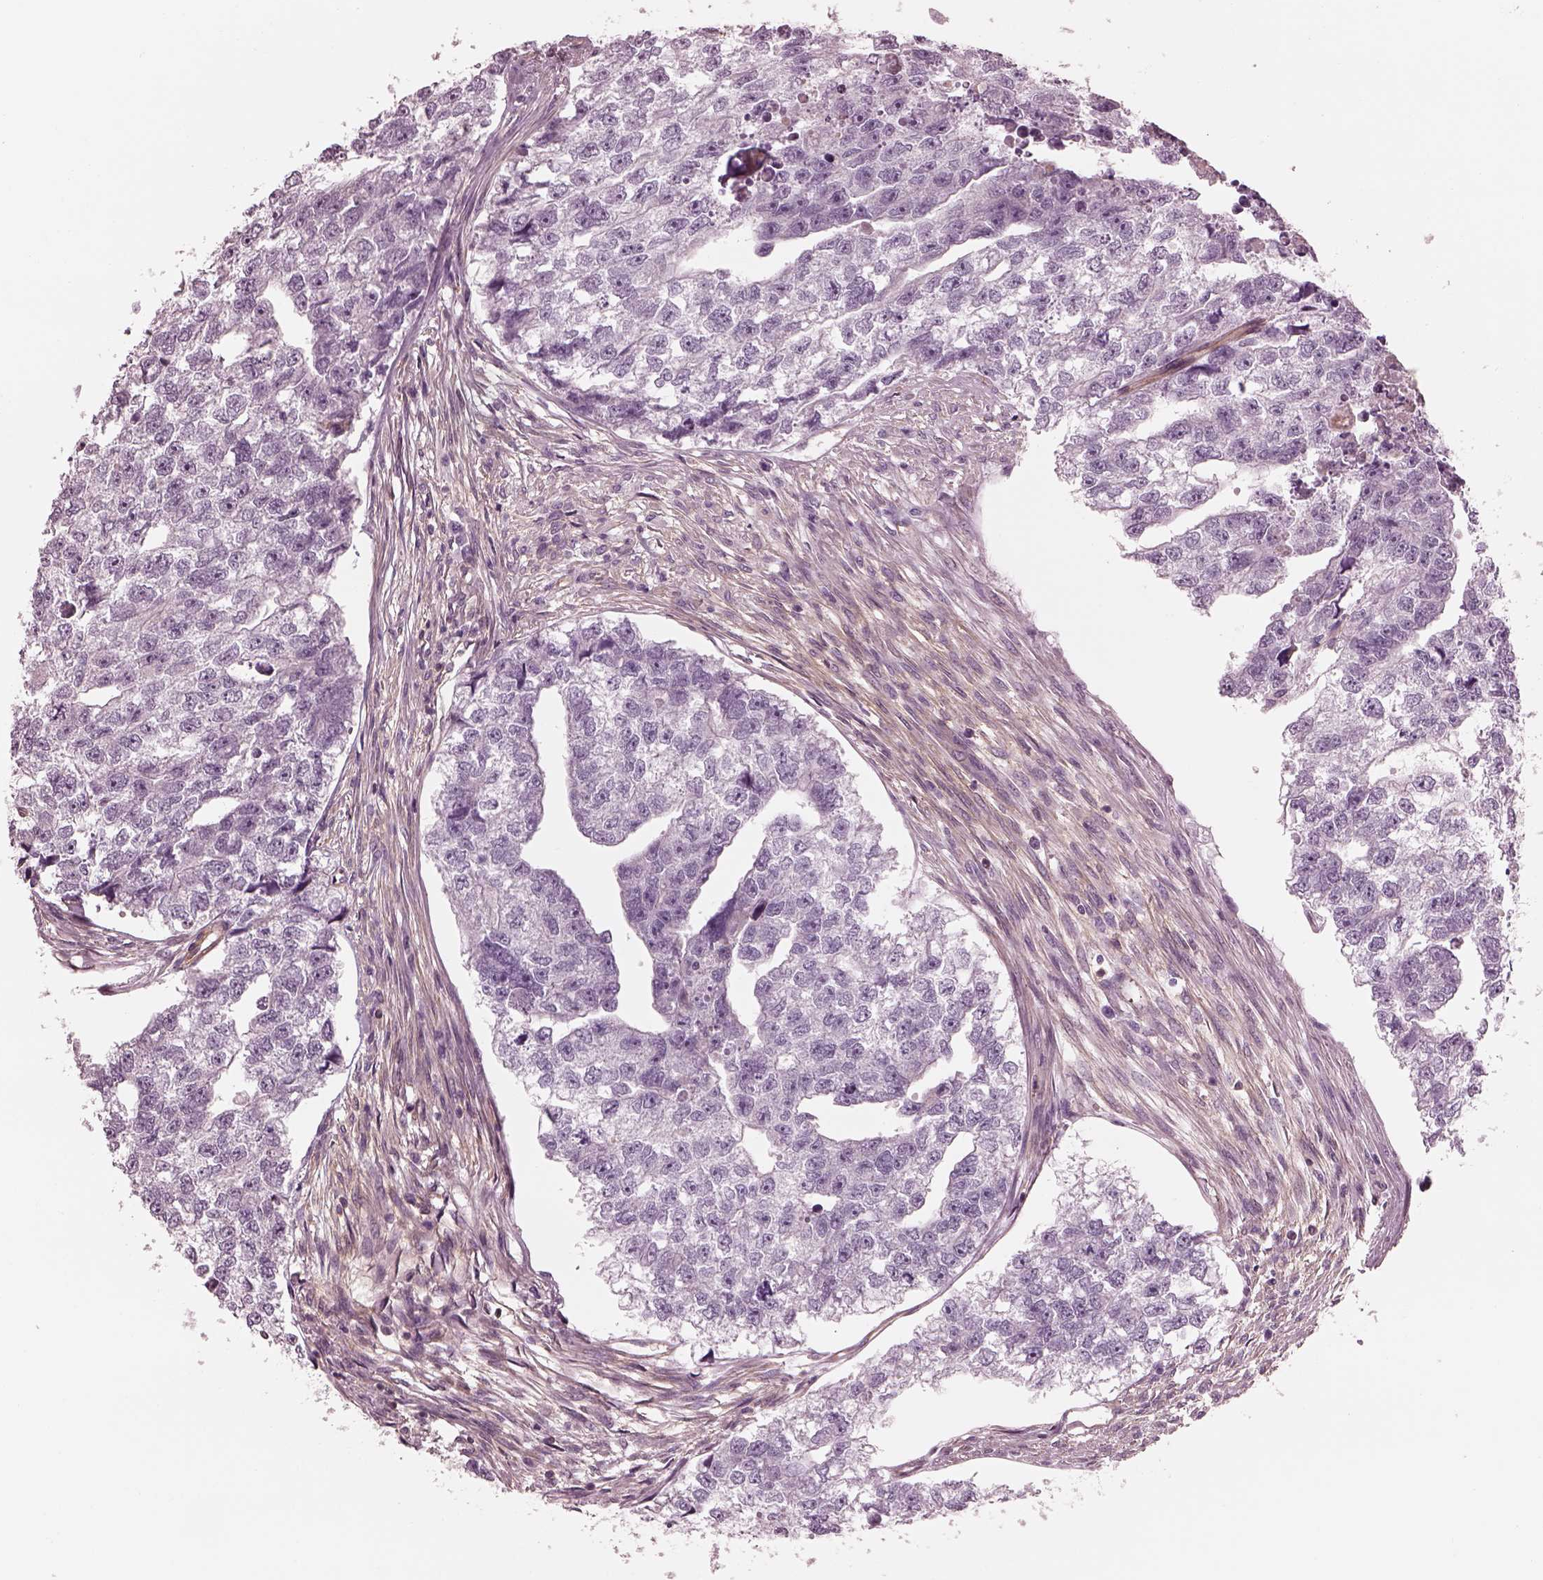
{"staining": {"intensity": "negative", "quantity": "none", "location": "none"}, "tissue": "testis cancer", "cell_type": "Tumor cells", "image_type": "cancer", "snomed": [{"axis": "morphology", "description": "Carcinoma, Embryonal, NOS"}, {"axis": "morphology", "description": "Teratoma, malignant, NOS"}, {"axis": "topography", "description": "Testis"}], "caption": "Testis cancer stained for a protein using immunohistochemistry (IHC) shows no positivity tumor cells.", "gene": "ELAPOR1", "patient": {"sex": "male", "age": 44}}